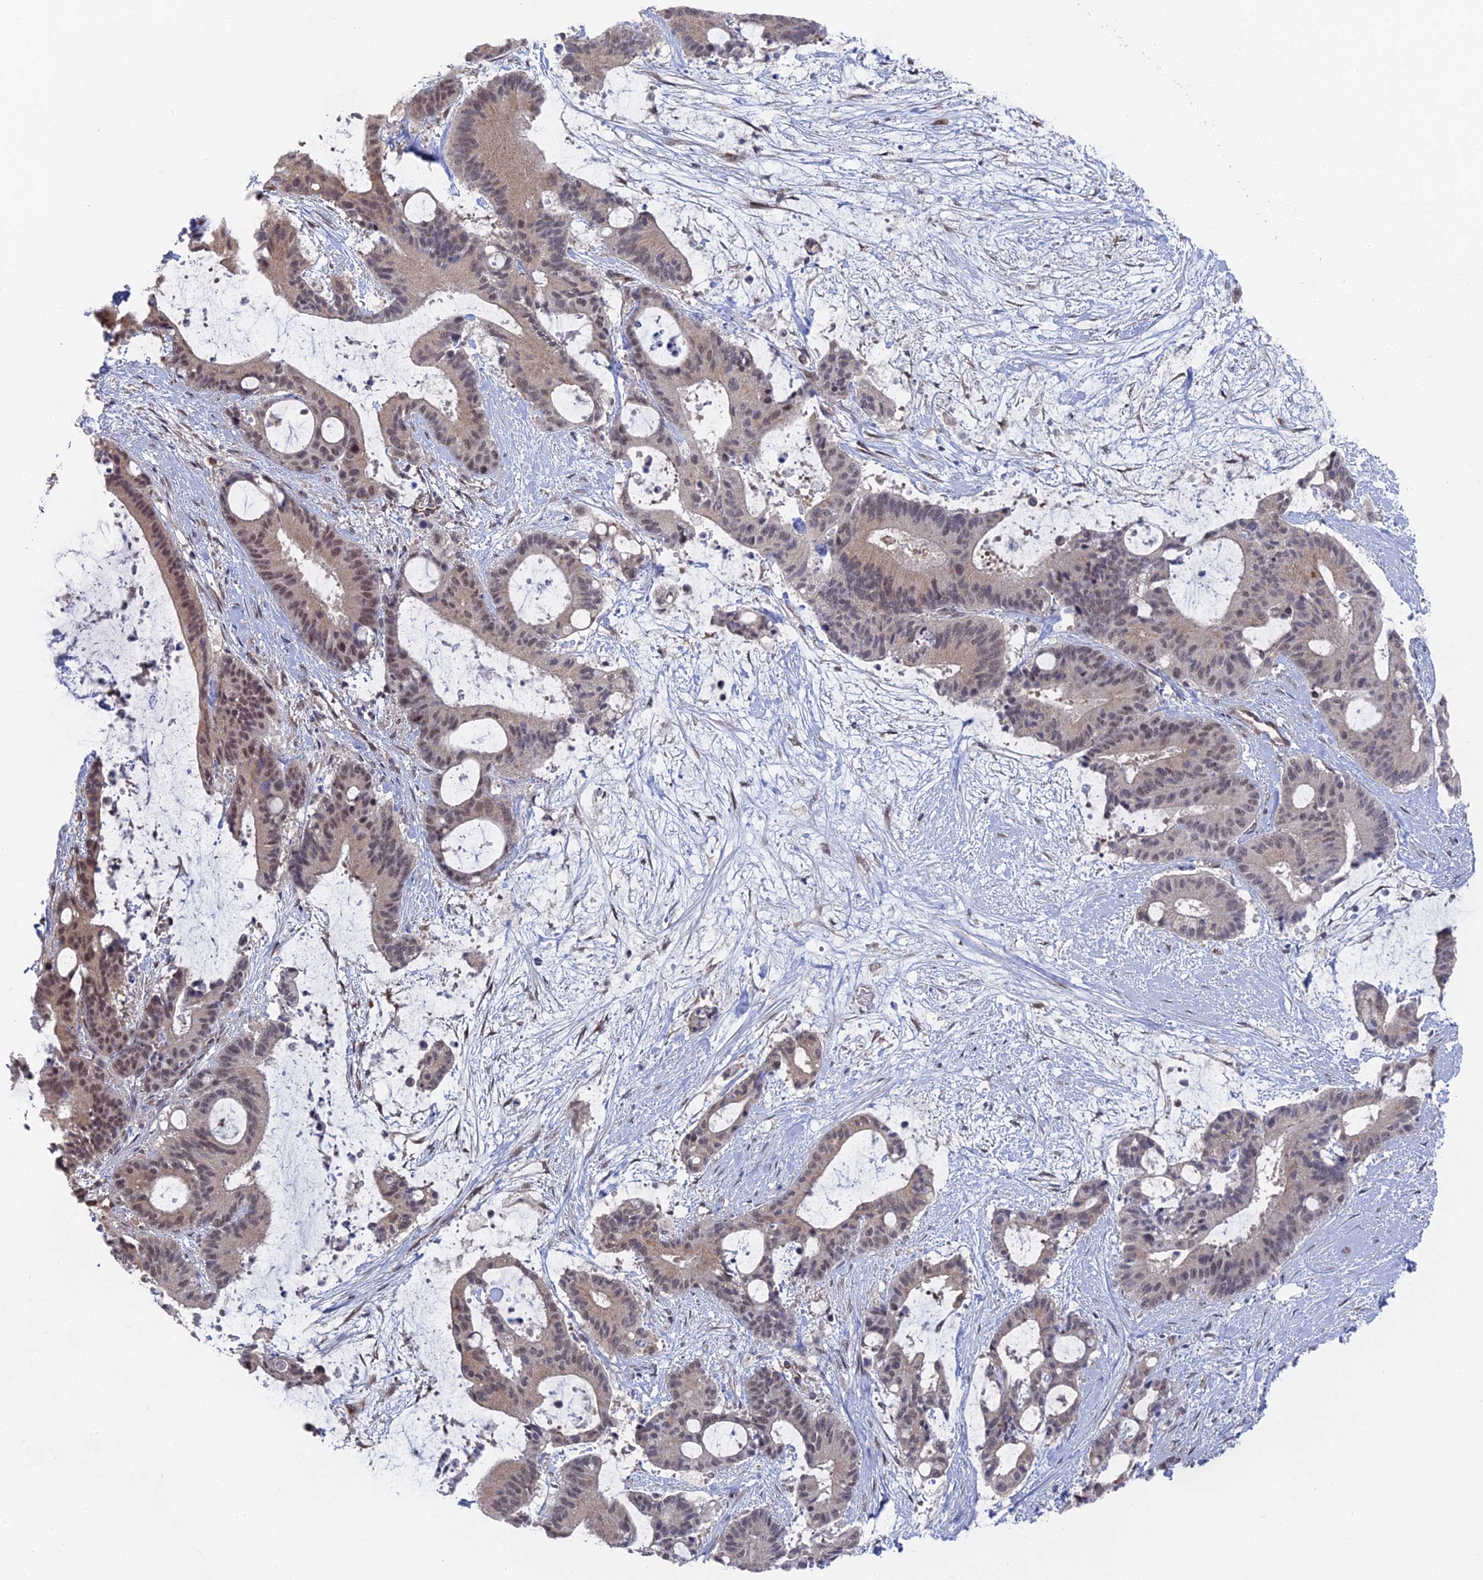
{"staining": {"intensity": "moderate", "quantity": ">75%", "location": "nuclear"}, "tissue": "liver cancer", "cell_type": "Tumor cells", "image_type": "cancer", "snomed": [{"axis": "morphology", "description": "Normal tissue, NOS"}, {"axis": "morphology", "description": "Cholangiocarcinoma"}, {"axis": "topography", "description": "Liver"}, {"axis": "topography", "description": "Peripheral nerve tissue"}], "caption": "A brown stain highlights moderate nuclear positivity of a protein in cholangiocarcinoma (liver) tumor cells.", "gene": "FHIP2A", "patient": {"sex": "female", "age": 73}}